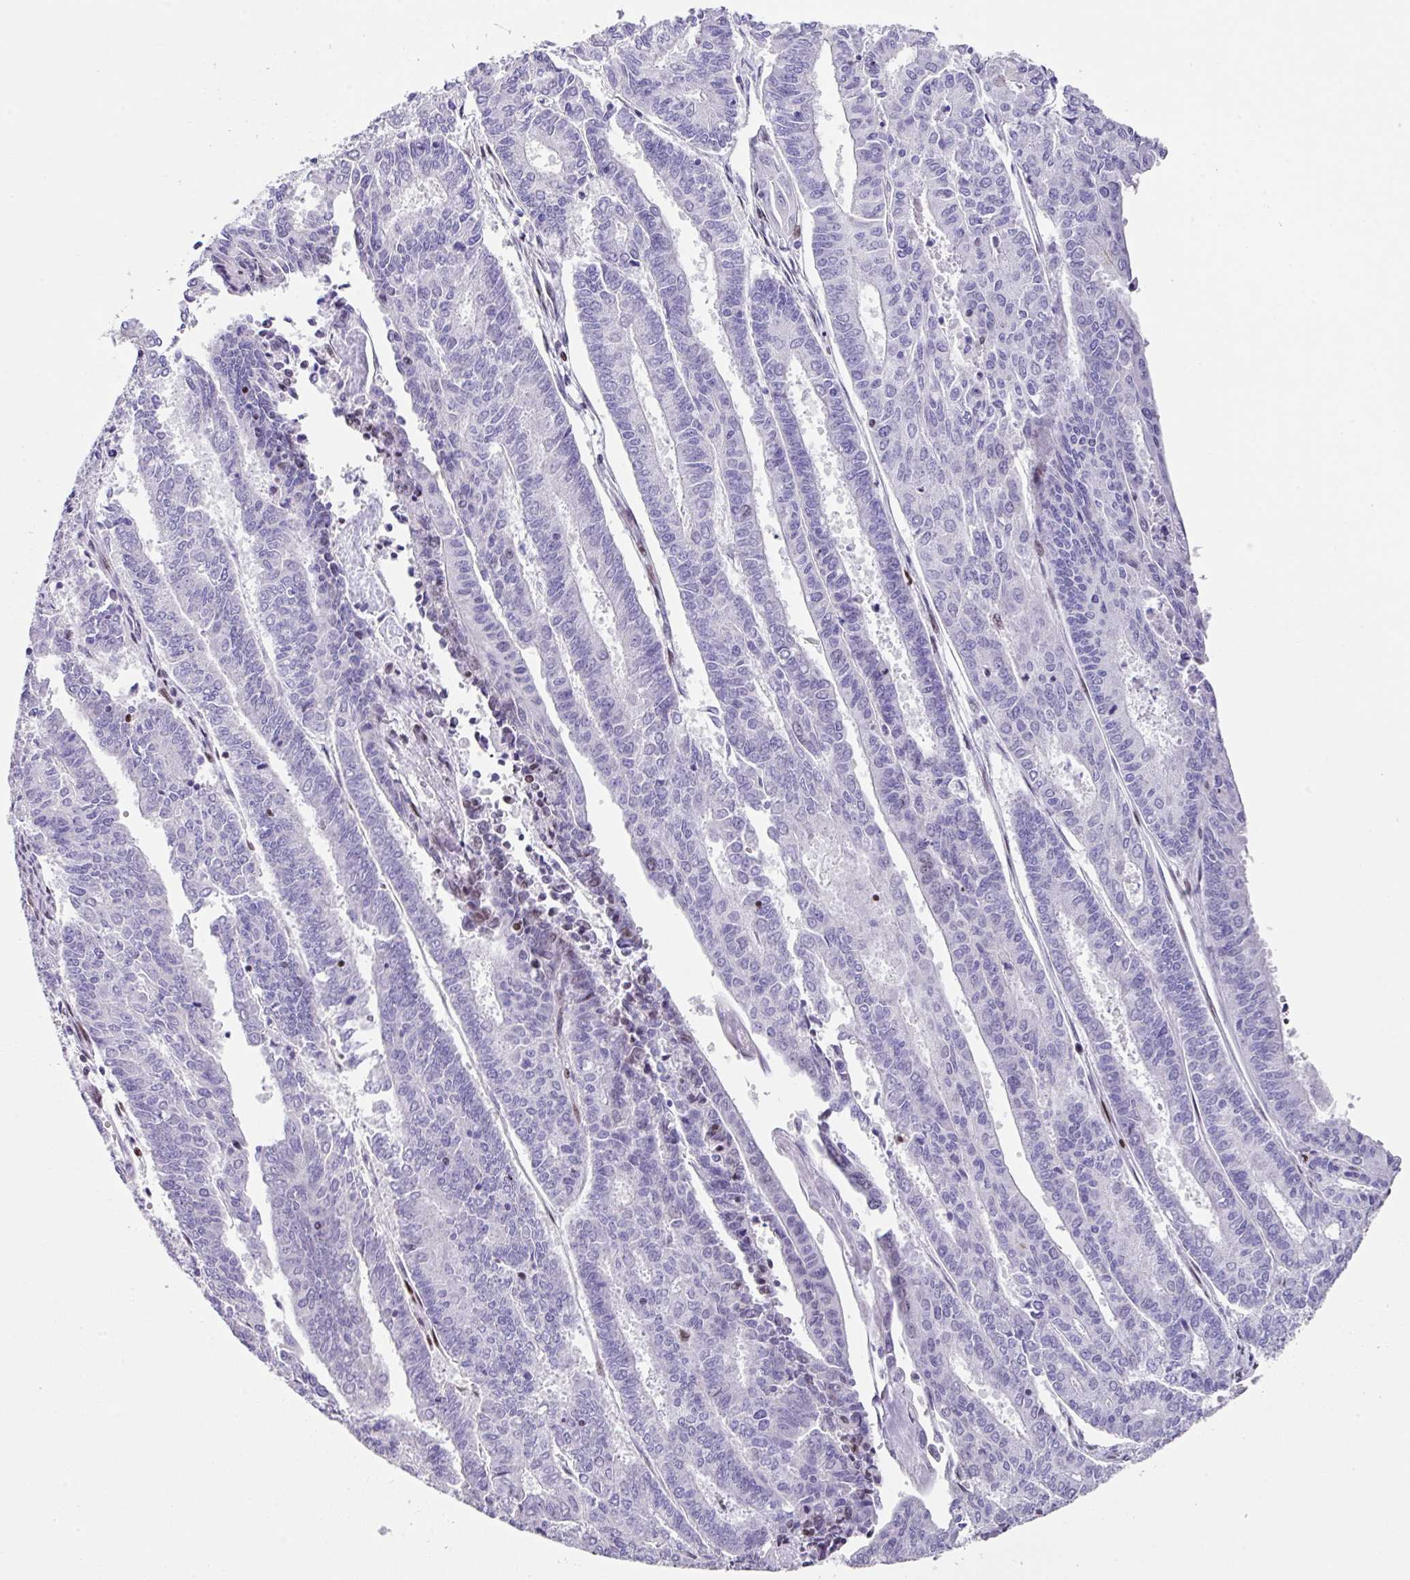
{"staining": {"intensity": "moderate", "quantity": "<25%", "location": "nuclear"}, "tissue": "endometrial cancer", "cell_type": "Tumor cells", "image_type": "cancer", "snomed": [{"axis": "morphology", "description": "Adenocarcinoma, NOS"}, {"axis": "topography", "description": "Endometrium"}], "caption": "The histopathology image reveals a brown stain indicating the presence of a protein in the nuclear of tumor cells in endometrial cancer (adenocarcinoma). (IHC, brightfield microscopy, high magnification).", "gene": "TCF3", "patient": {"sex": "female", "age": 59}}